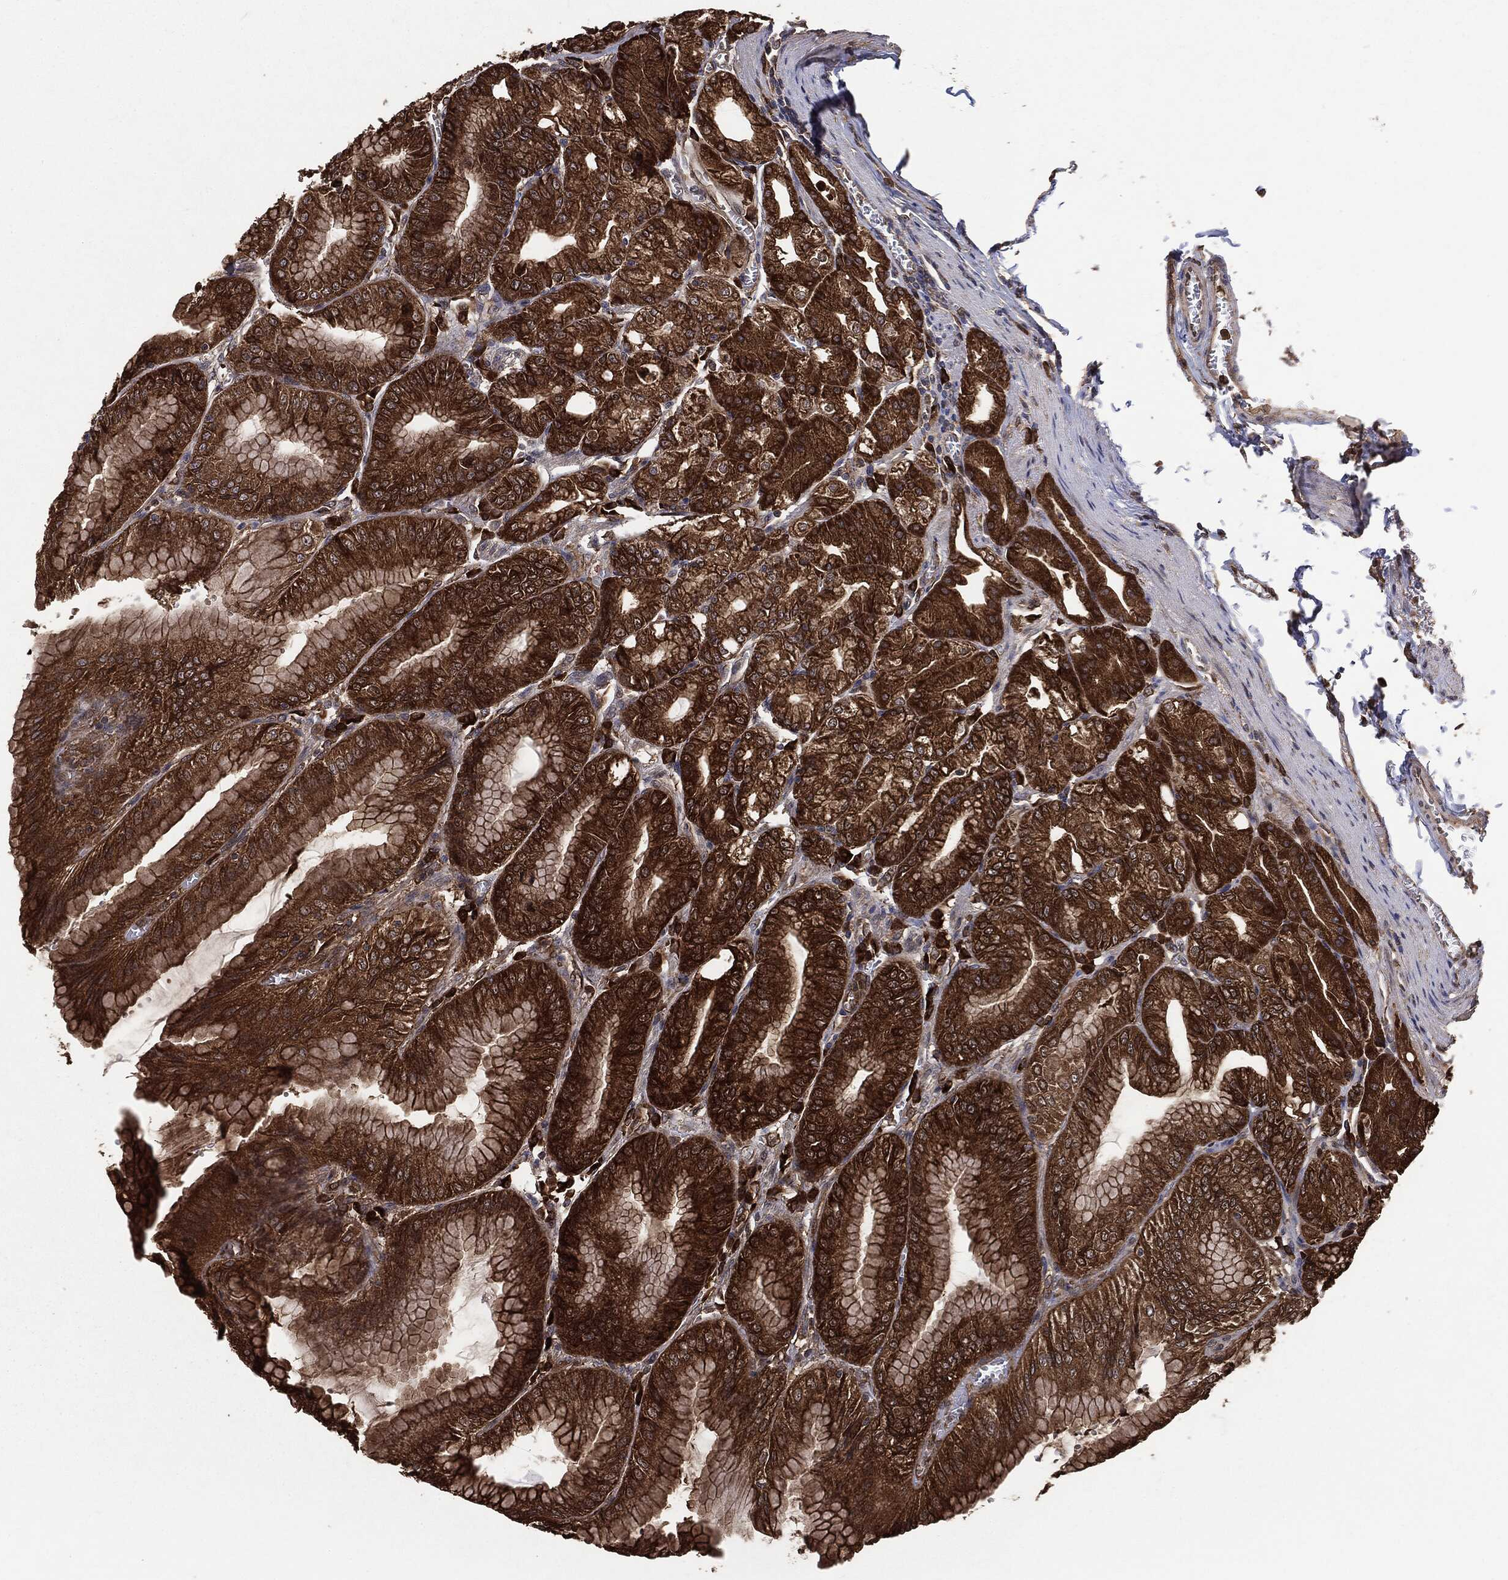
{"staining": {"intensity": "strong", "quantity": ">75%", "location": "cytoplasmic/membranous"}, "tissue": "stomach", "cell_type": "Glandular cells", "image_type": "normal", "snomed": [{"axis": "morphology", "description": "Normal tissue, NOS"}, {"axis": "topography", "description": "Stomach"}], "caption": "IHC histopathology image of normal stomach: stomach stained using immunohistochemistry shows high levels of strong protein expression localized specifically in the cytoplasmic/membranous of glandular cells, appearing as a cytoplasmic/membranous brown color.", "gene": "NME1", "patient": {"sex": "male", "age": 71}}